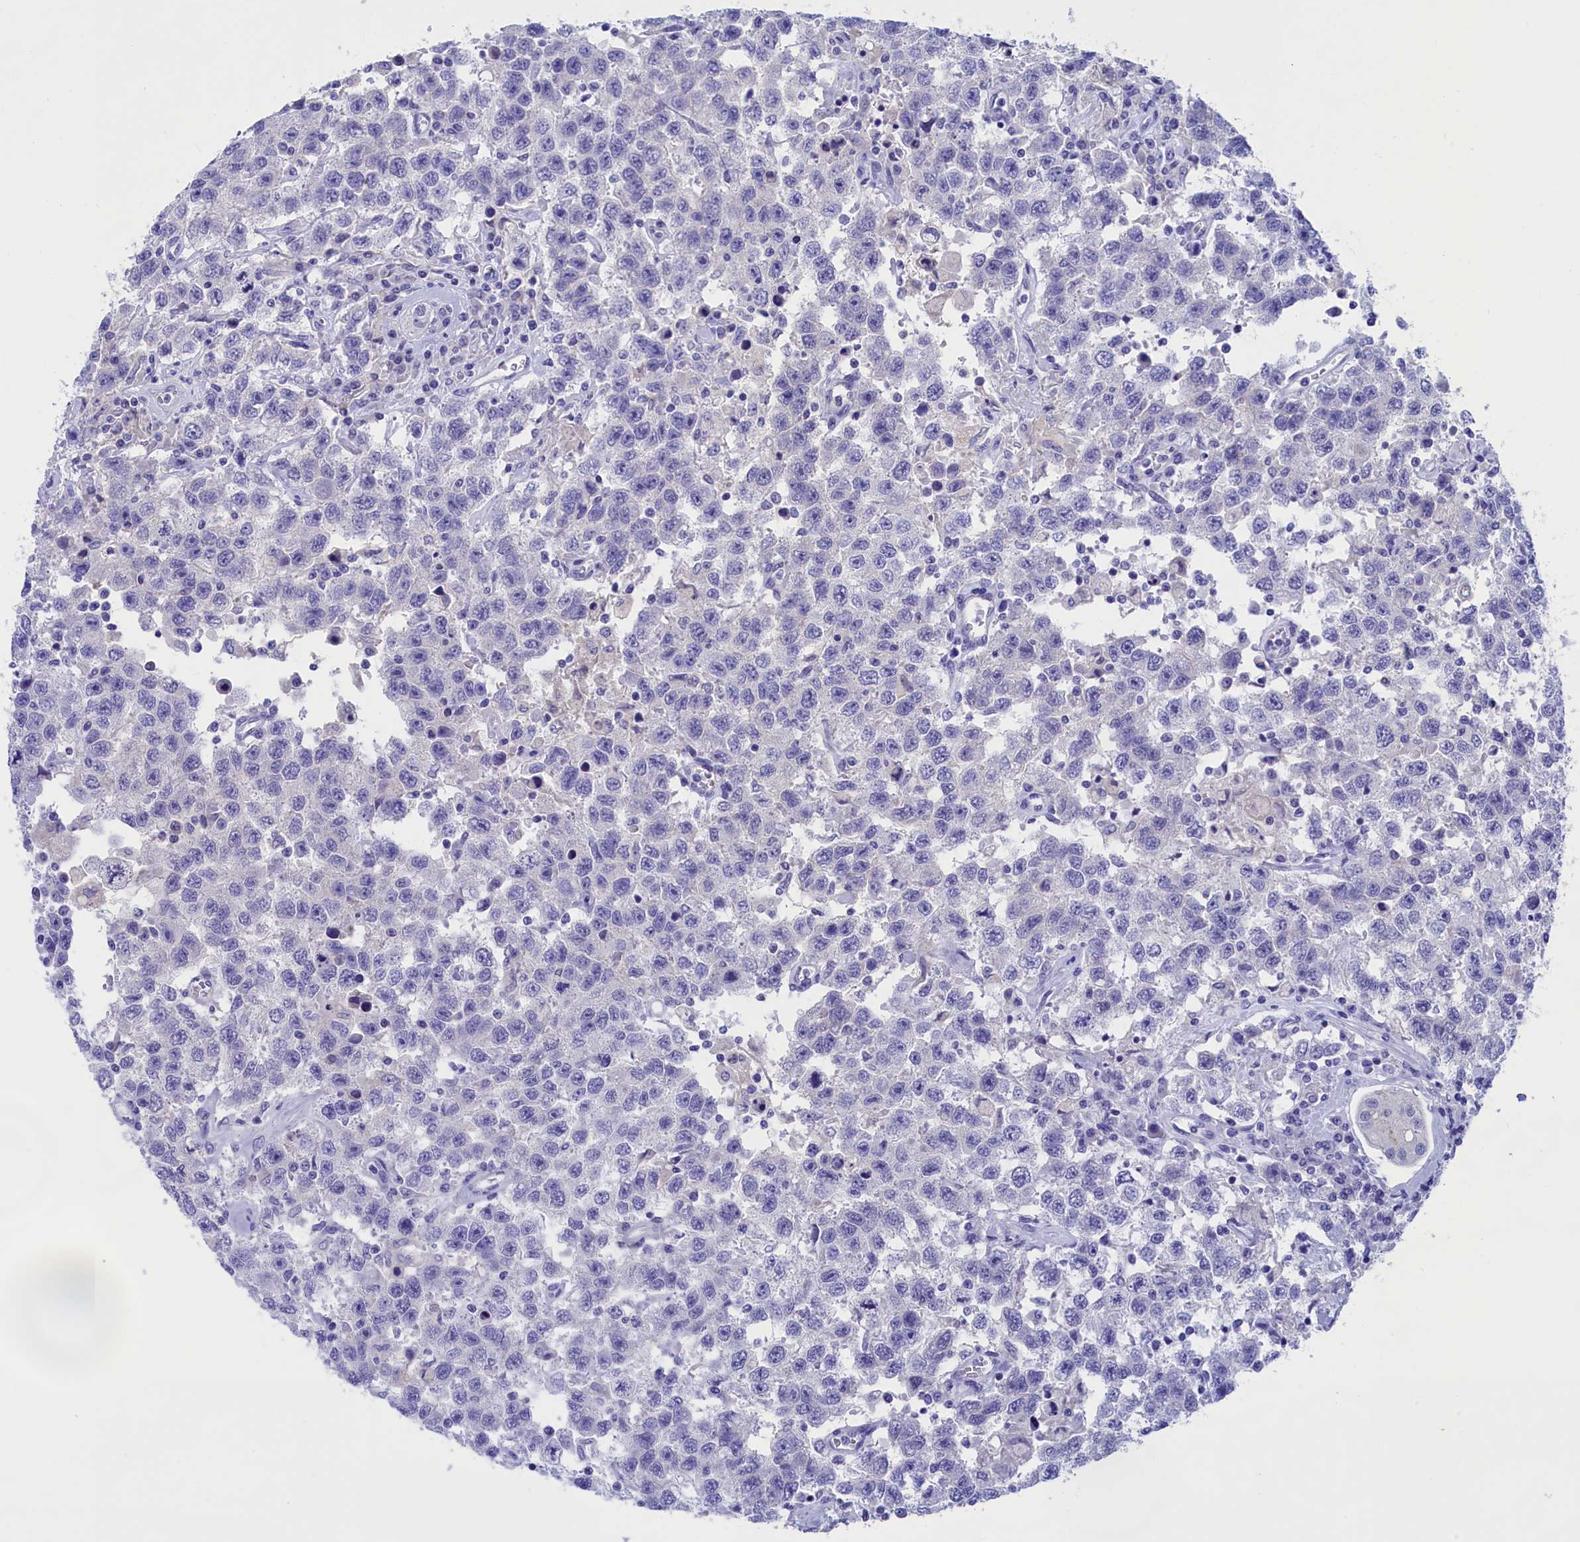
{"staining": {"intensity": "negative", "quantity": "none", "location": "none"}, "tissue": "testis cancer", "cell_type": "Tumor cells", "image_type": "cancer", "snomed": [{"axis": "morphology", "description": "Seminoma, NOS"}, {"axis": "topography", "description": "Testis"}], "caption": "The image displays no significant positivity in tumor cells of testis cancer.", "gene": "VPS35L", "patient": {"sex": "male", "age": 41}}